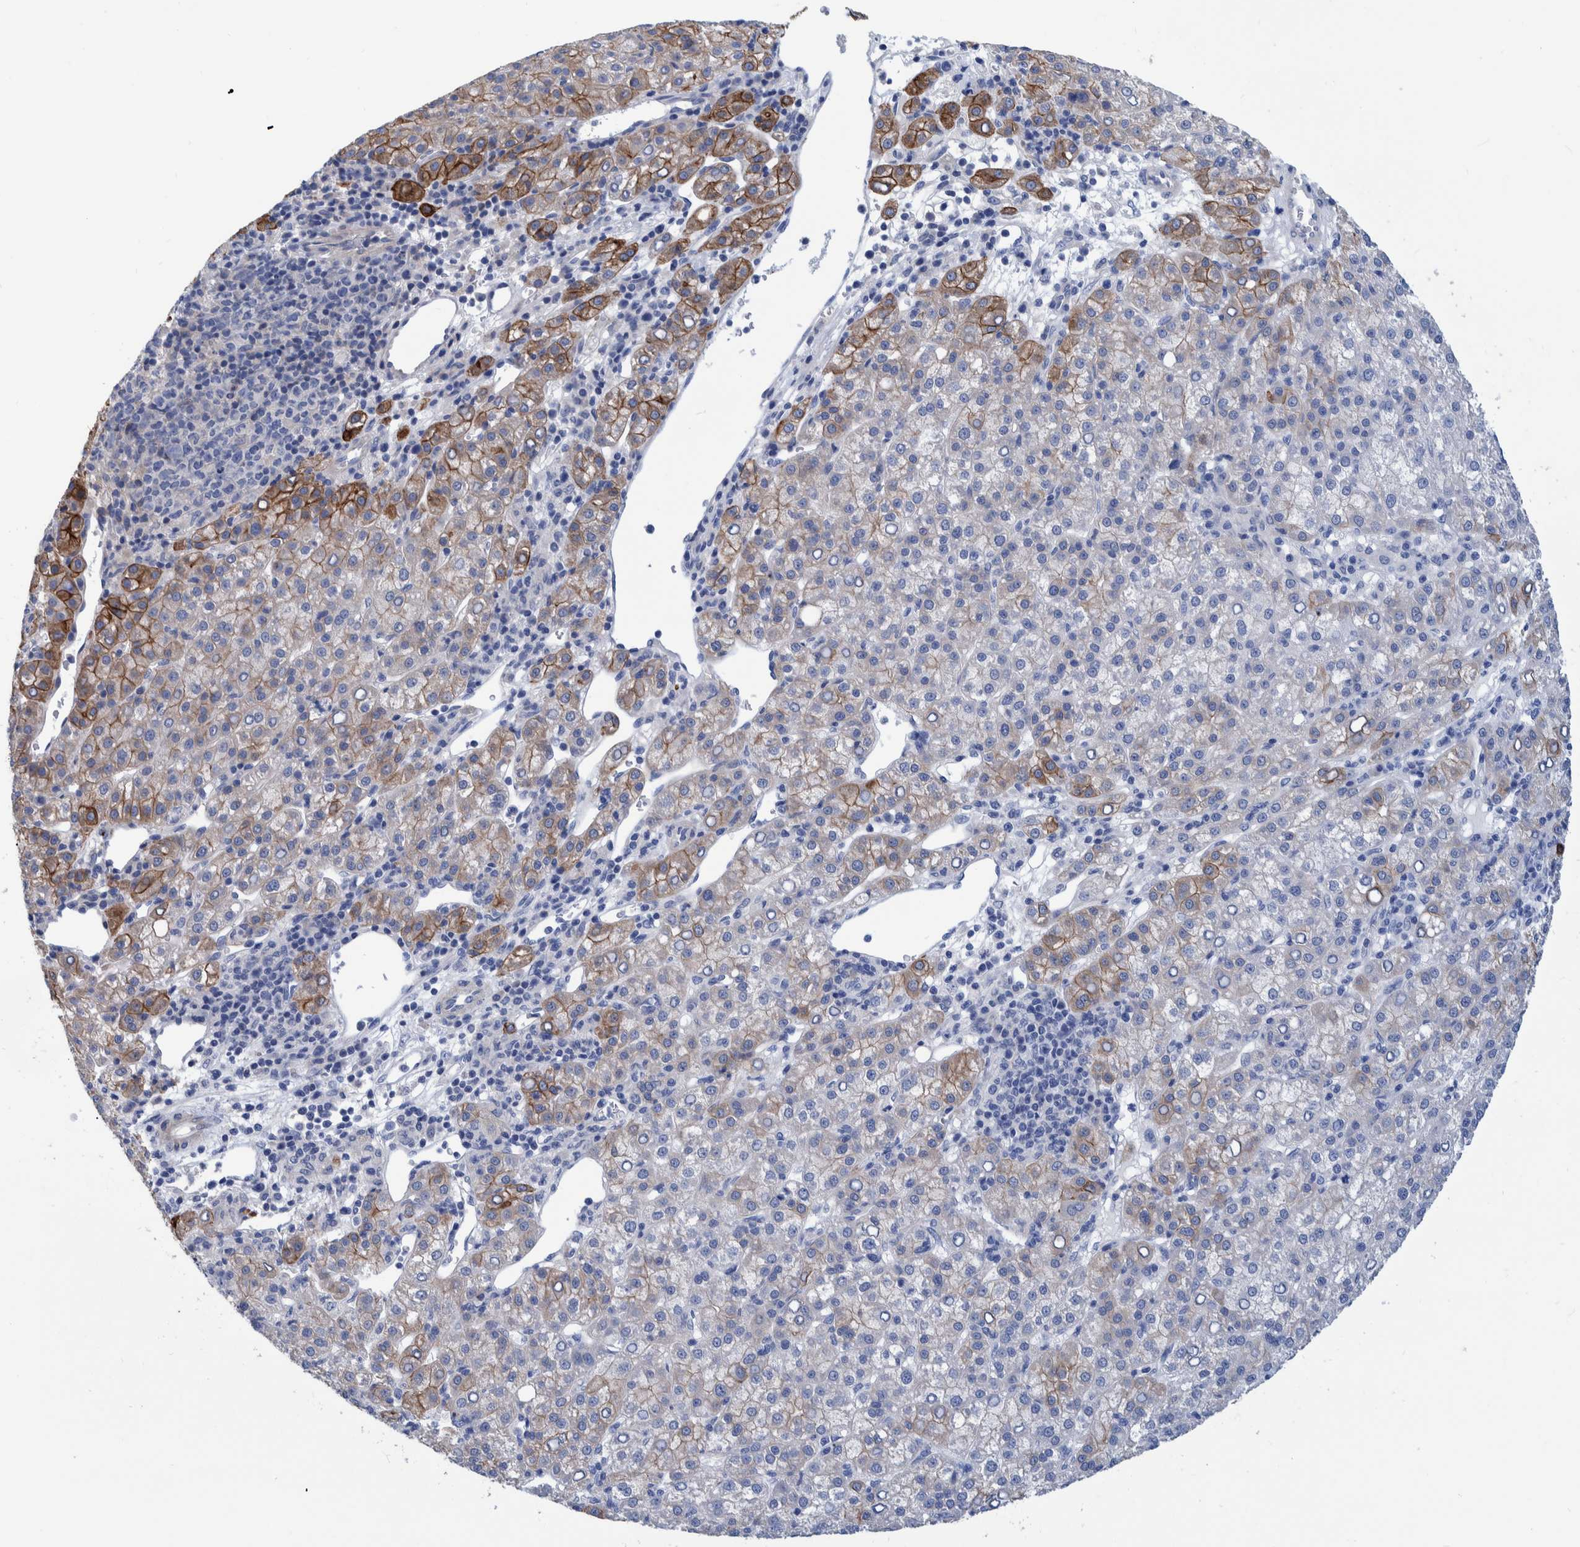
{"staining": {"intensity": "moderate", "quantity": "<25%", "location": "cytoplasmic/membranous"}, "tissue": "liver cancer", "cell_type": "Tumor cells", "image_type": "cancer", "snomed": [{"axis": "morphology", "description": "Carcinoma, Hepatocellular, NOS"}, {"axis": "topography", "description": "Liver"}], "caption": "An immunohistochemistry (IHC) image of tumor tissue is shown. Protein staining in brown labels moderate cytoplasmic/membranous positivity in hepatocellular carcinoma (liver) within tumor cells.", "gene": "MKS1", "patient": {"sex": "female", "age": 58}}